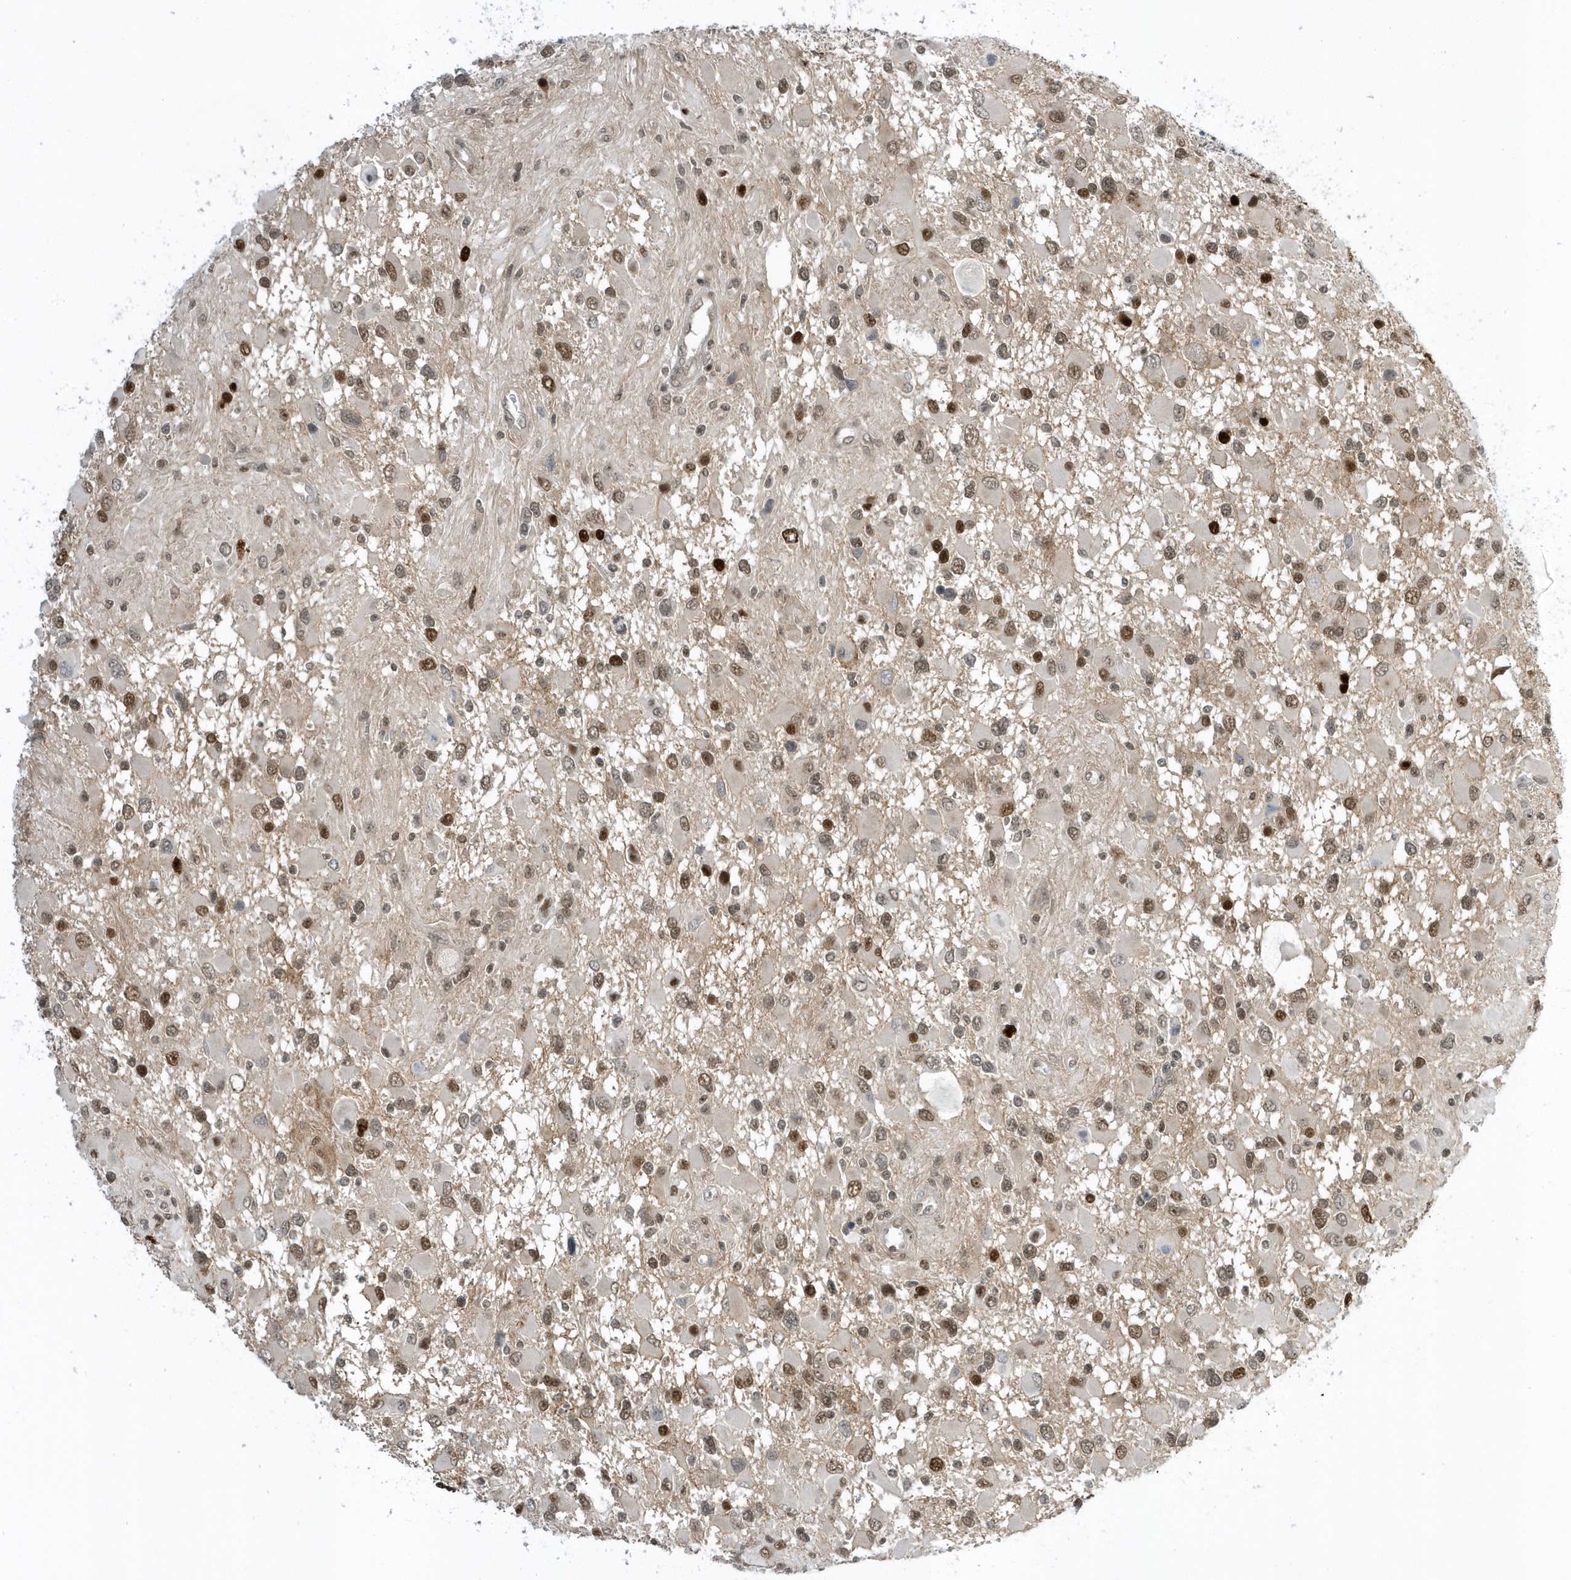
{"staining": {"intensity": "moderate", "quantity": ">75%", "location": "nuclear"}, "tissue": "glioma", "cell_type": "Tumor cells", "image_type": "cancer", "snomed": [{"axis": "morphology", "description": "Glioma, malignant, High grade"}, {"axis": "topography", "description": "Brain"}], "caption": "The immunohistochemical stain highlights moderate nuclear expression in tumor cells of high-grade glioma (malignant) tissue. The staining was performed using DAB (3,3'-diaminobenzidine), with brown indicating positive protein expression. Nuclei are stained blue with hematoxylin.", "gene": "ZNF740", "patient": {"sex": "male", "age": 53}}